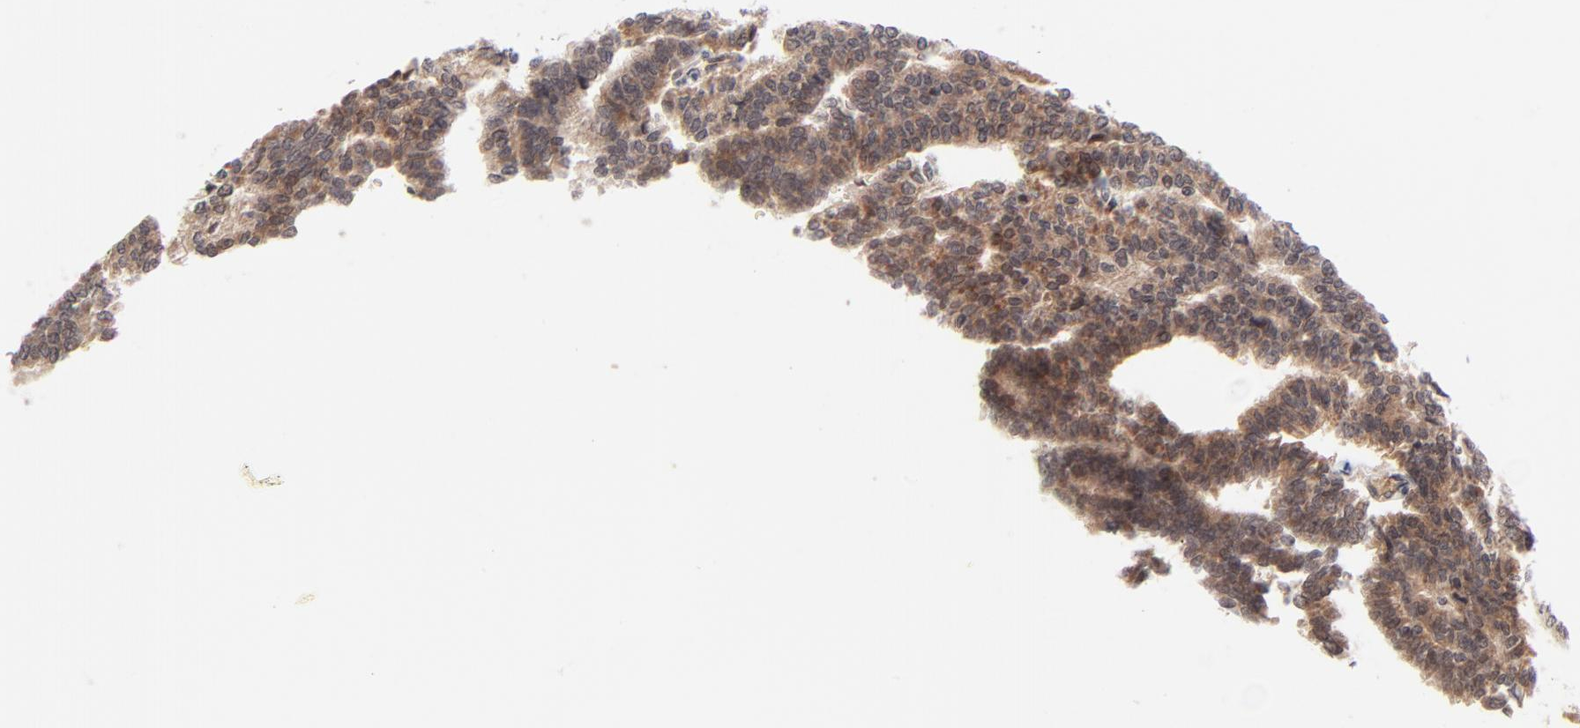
{"staining": {"intensity": "moderate", "quantity": ">75%", "location": "cytoplasmic/membranous"}, "tissue": "thyroid cancer", "cell_type": "Tumor cells", "image_type": "cancer", "snomed": [{"axis": "morphology", "description": "Papillary adenocarcinoma, NOS"}, {"axis": "topography", "description": "Thyroid gland"}], "caption": "A micrograph showing moderate cytoplasmic/membranous positivity in approximately >75% of tumor cells in thyroid cancer, as visualized by brown immunohistochemical staining.", "gene": "CASP10", "patient": {"sex": "female", "age": 35}}